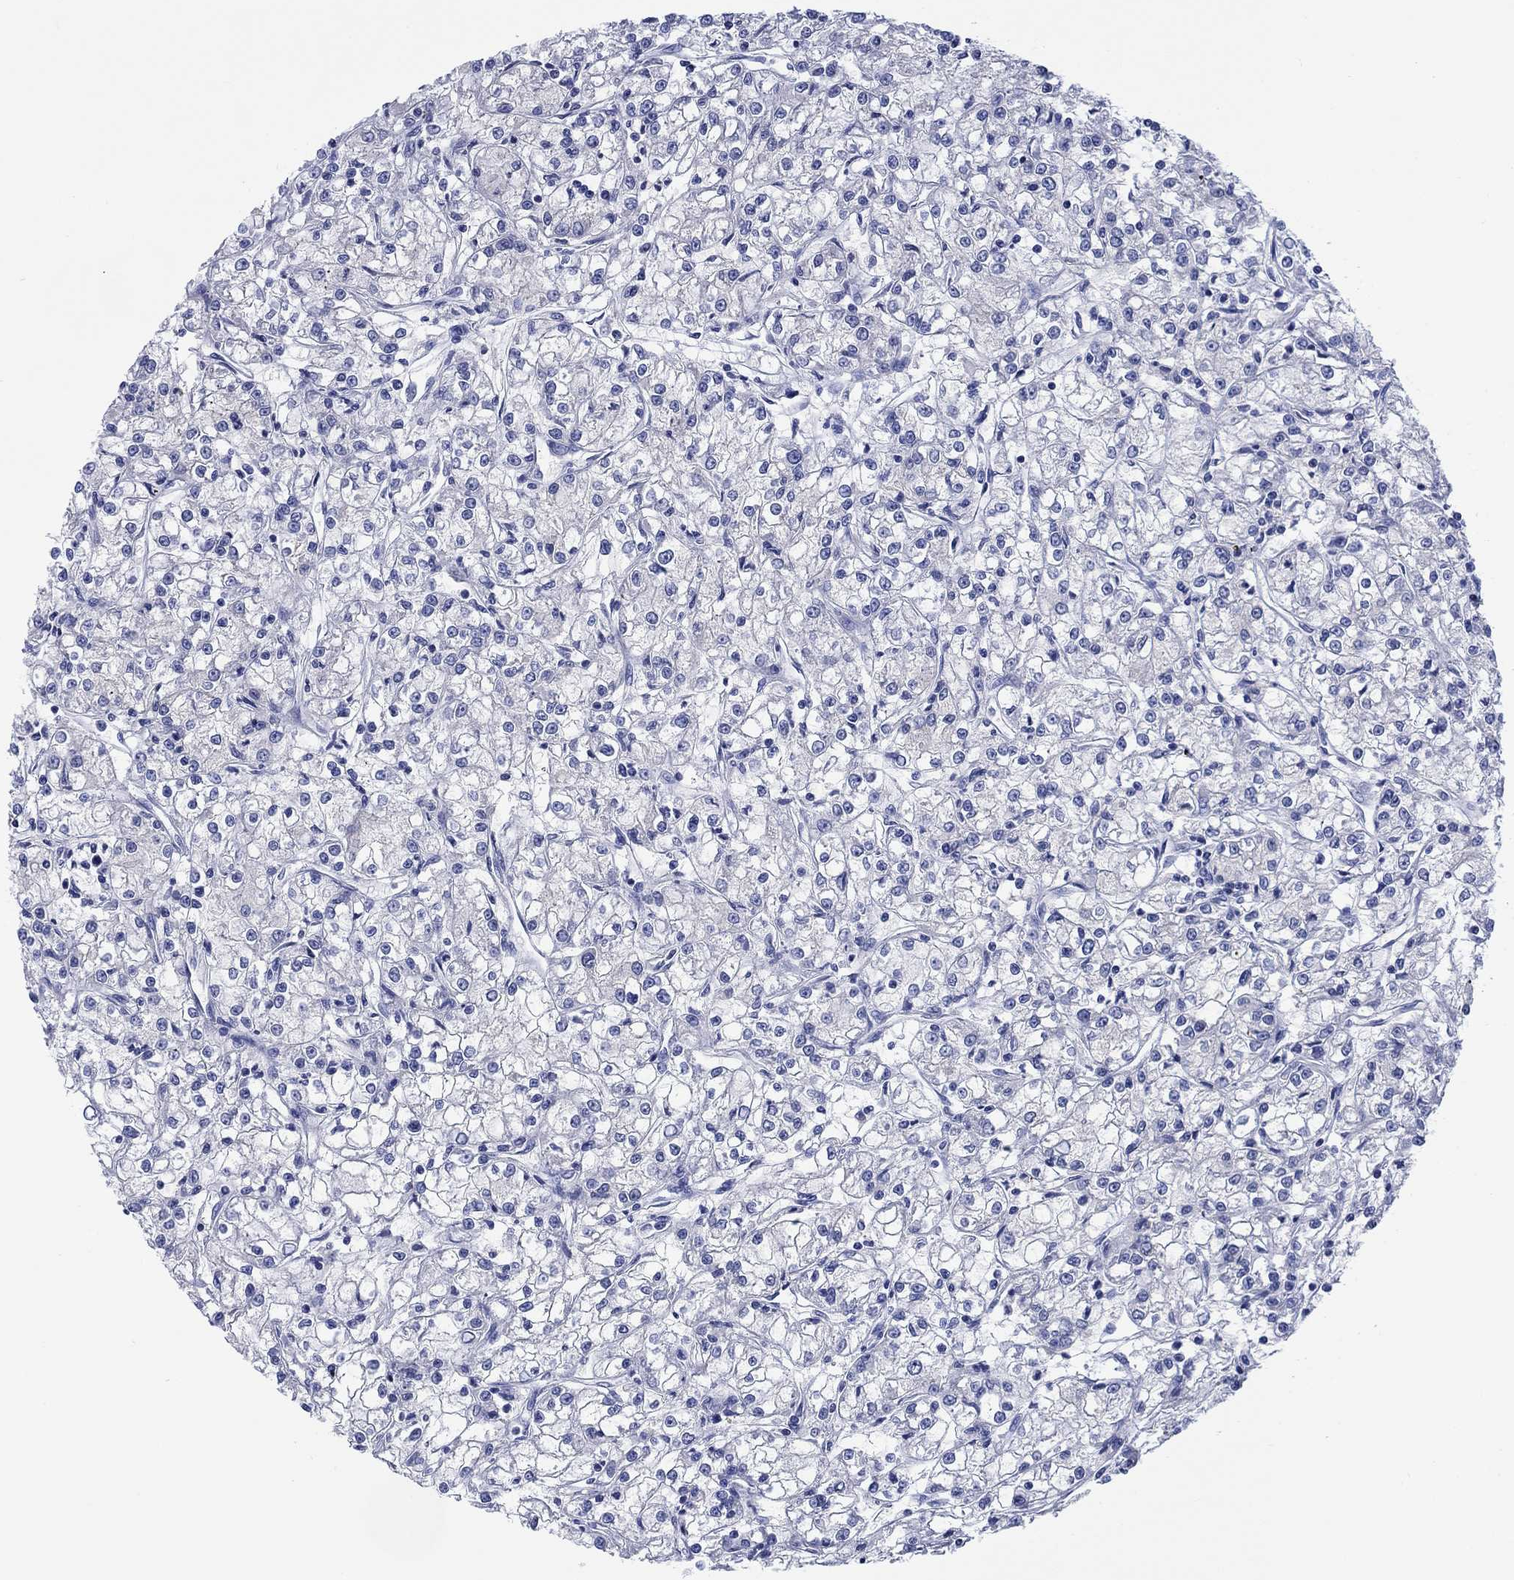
{"staining": {"intensity": "negative", "quantity": "none", "location": "none"}, "tissue": "renal cancer", "cell_type": "Tumor cells", "image_type": "cancer", "snomed": [{"axis": "morphology", "description": "Adenocarcinoma, NOS"}, {"axis": "topography", "description": "Kidney"}], "caption": "Human renal cancer stained for a protein using IHC exhibits no expression in tumor cells.", "gene": "TOMM20L", "patient": {"sex": "female", "age": 59}}